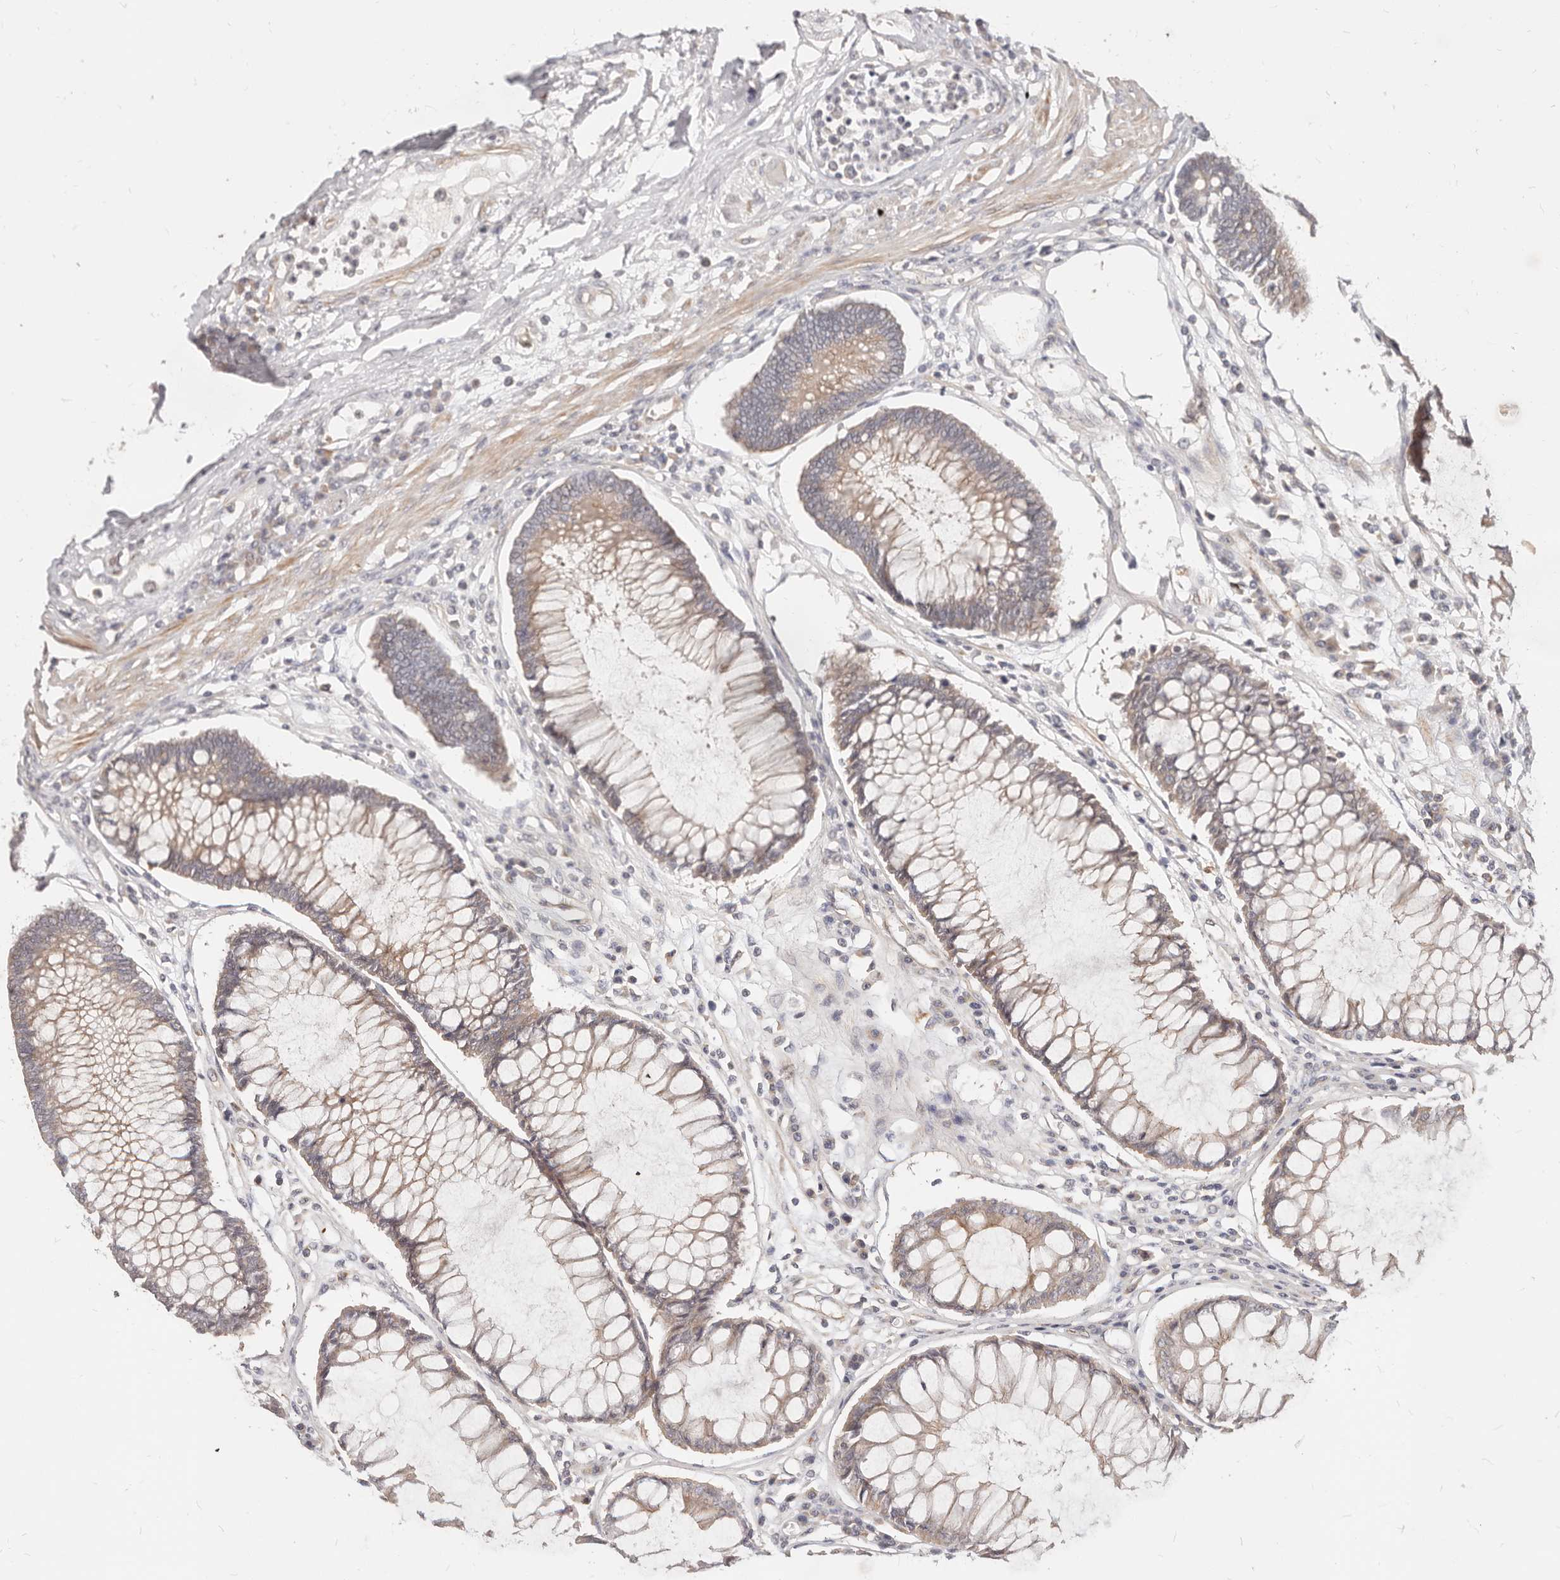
{"staining": {"intensity": "weak", "quantity": ">75%", "location": "cytoplasmic/membranous"}, "tissue": "colorectal cancer", "cell_type": "Tumor cells", "image_type": "cancer", "snomed": [{"axis": "morphology", "description": "Adenocarcinoma, NOS"}, {"axis": "topography", "description": "Rectum"}], "caption": "IHC image of adenocarcinoma (colorectal) stained for a protein (brown), which shows low levels of weak cytoplasmic/membranous staining in approximately >75% of tumor cells.", "gene": "ZRANB1", "patient": {"sex": "male", "age": 84}}